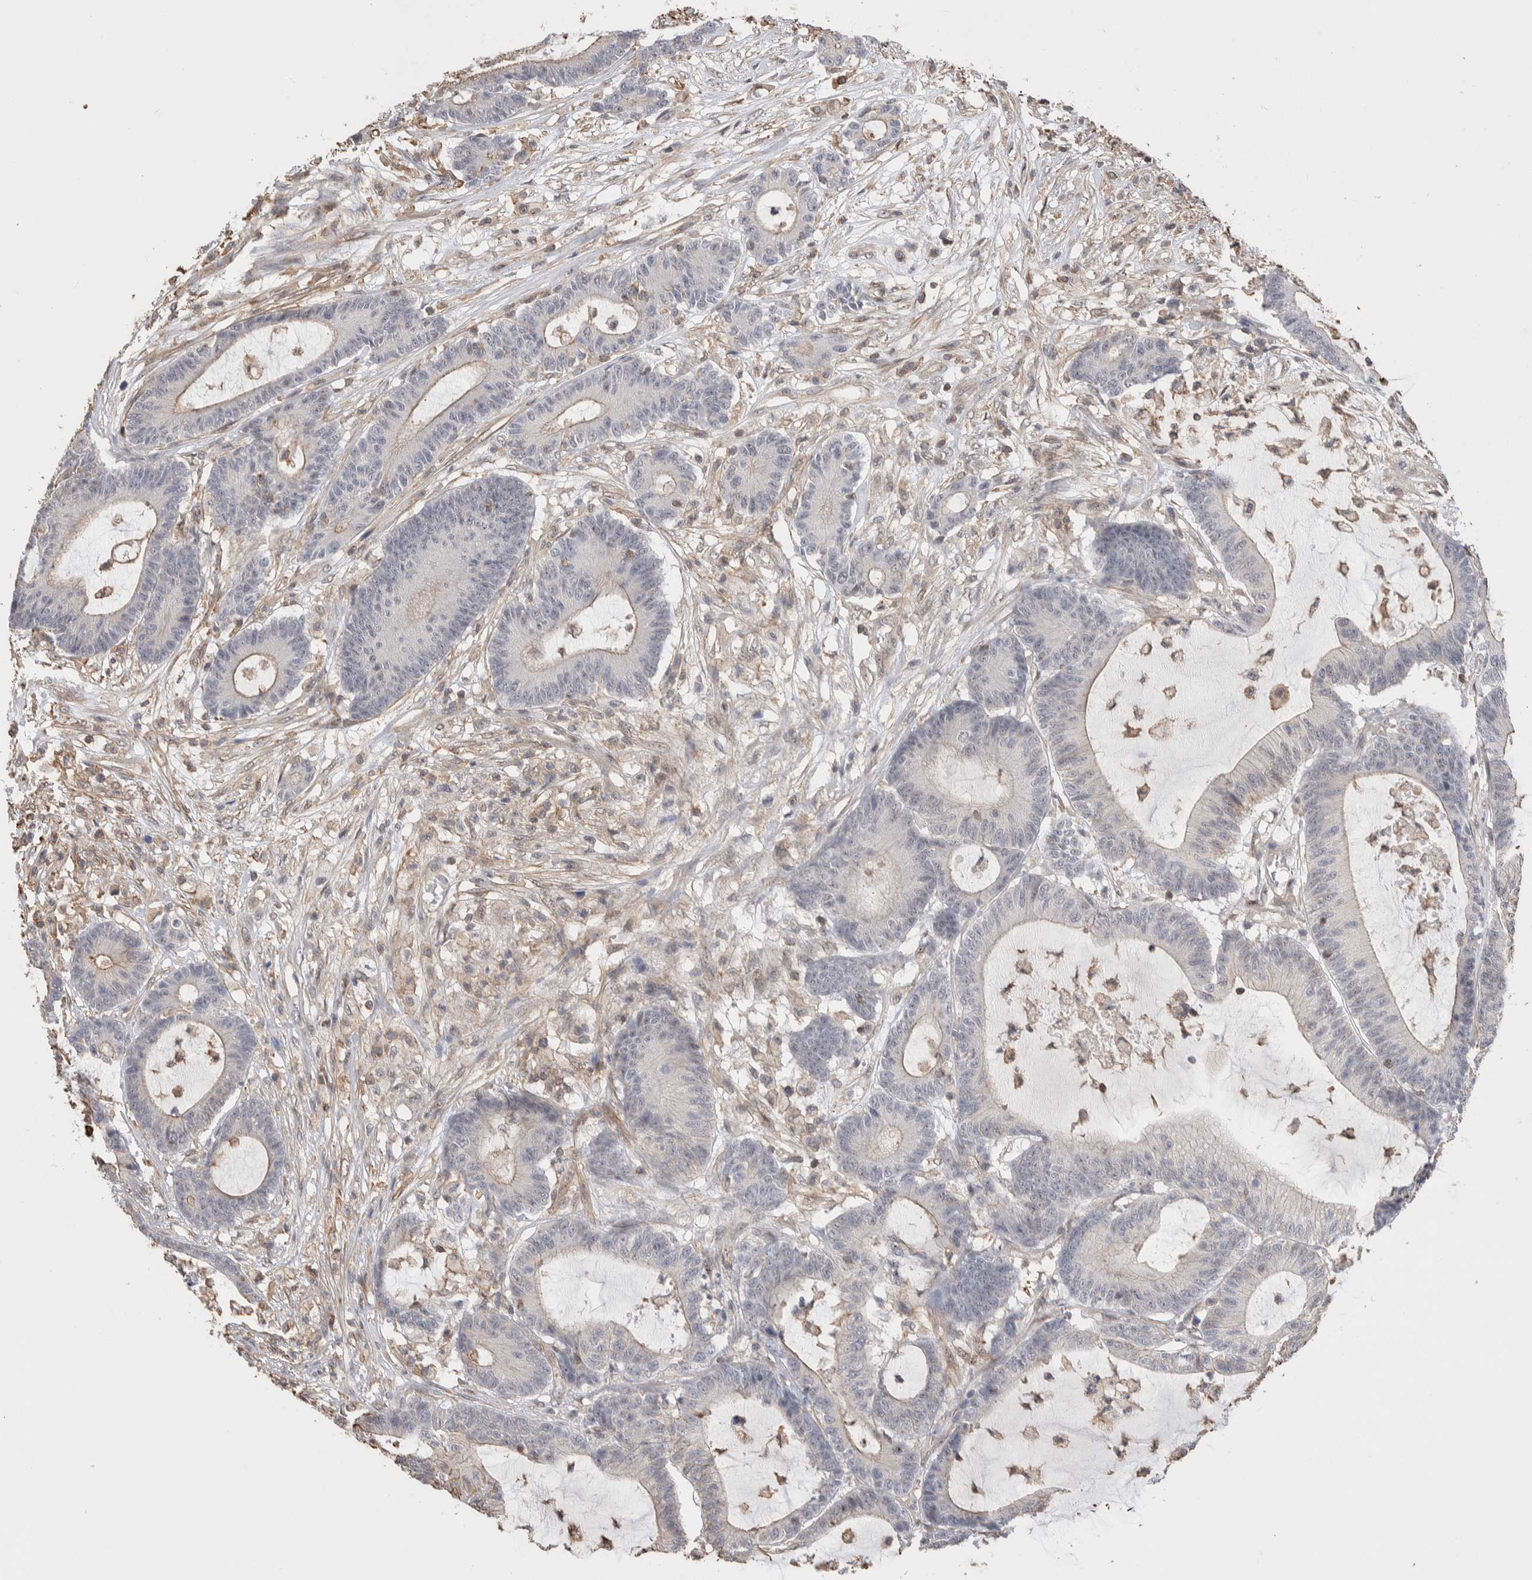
{"staining": {"intensity": "weak", "quantity": "<25%", "location": "cytoplasmic/membranous"}, "tissue": "colorectal cancer", "cell_type": "Tumor cells", "image_type": "cancer", "snomed": [{"axis": "morphology", "description": "Adenocarcinoma, NOS"}, {"axis": "topography", "description": "Colon"}], "caption": "DAB immunohistochemical staining of human colorectal cancer exhibits no significant staining in tumor cells.", "gene": "ZNF704", "patient": {"sex": "female", "age": 84}}